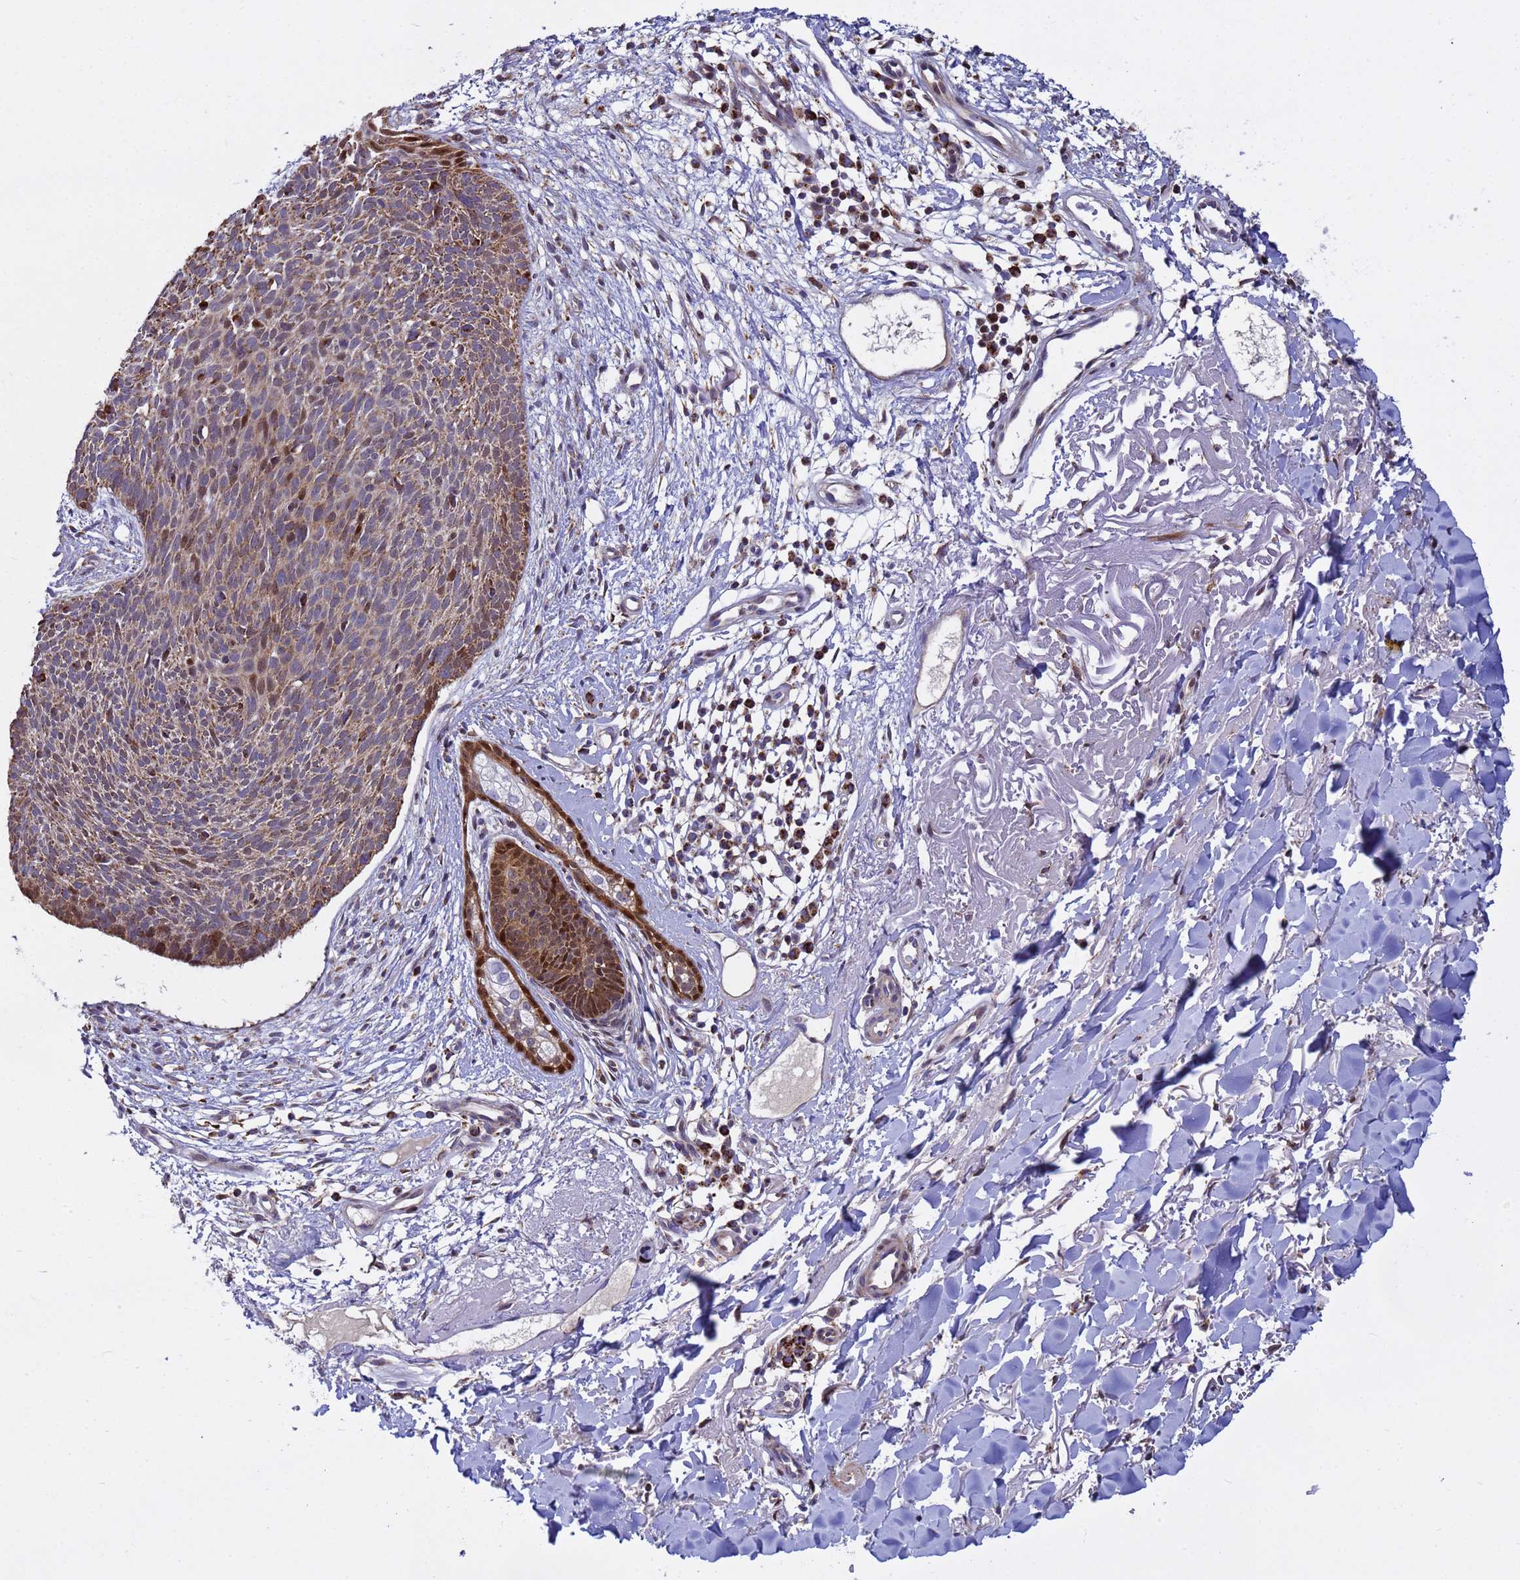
{"staining": {"intensity": "moderate", "quantity": ">75%", "location": "cytoplasmic/membranous,nuclear"}, "tissue": "skin cancer", "cell_type": "Tumor cells", "image_type": "cancer", "snomed": [{"axis": "morphology", "description": "Basal cell carcinoma"}, {"axis": "topography", "description": "Skin"}], "caption": "This histopathology image reveals immunohistochemistry (IHC) staining of human skin basal cell carcinoma, with medium moderate cytoplasmic/membranous and nuclear positivity in about >75% of tumor cells.", "gene": "TUBGCP3", "patient": {"sex": "male", "age": 84}}